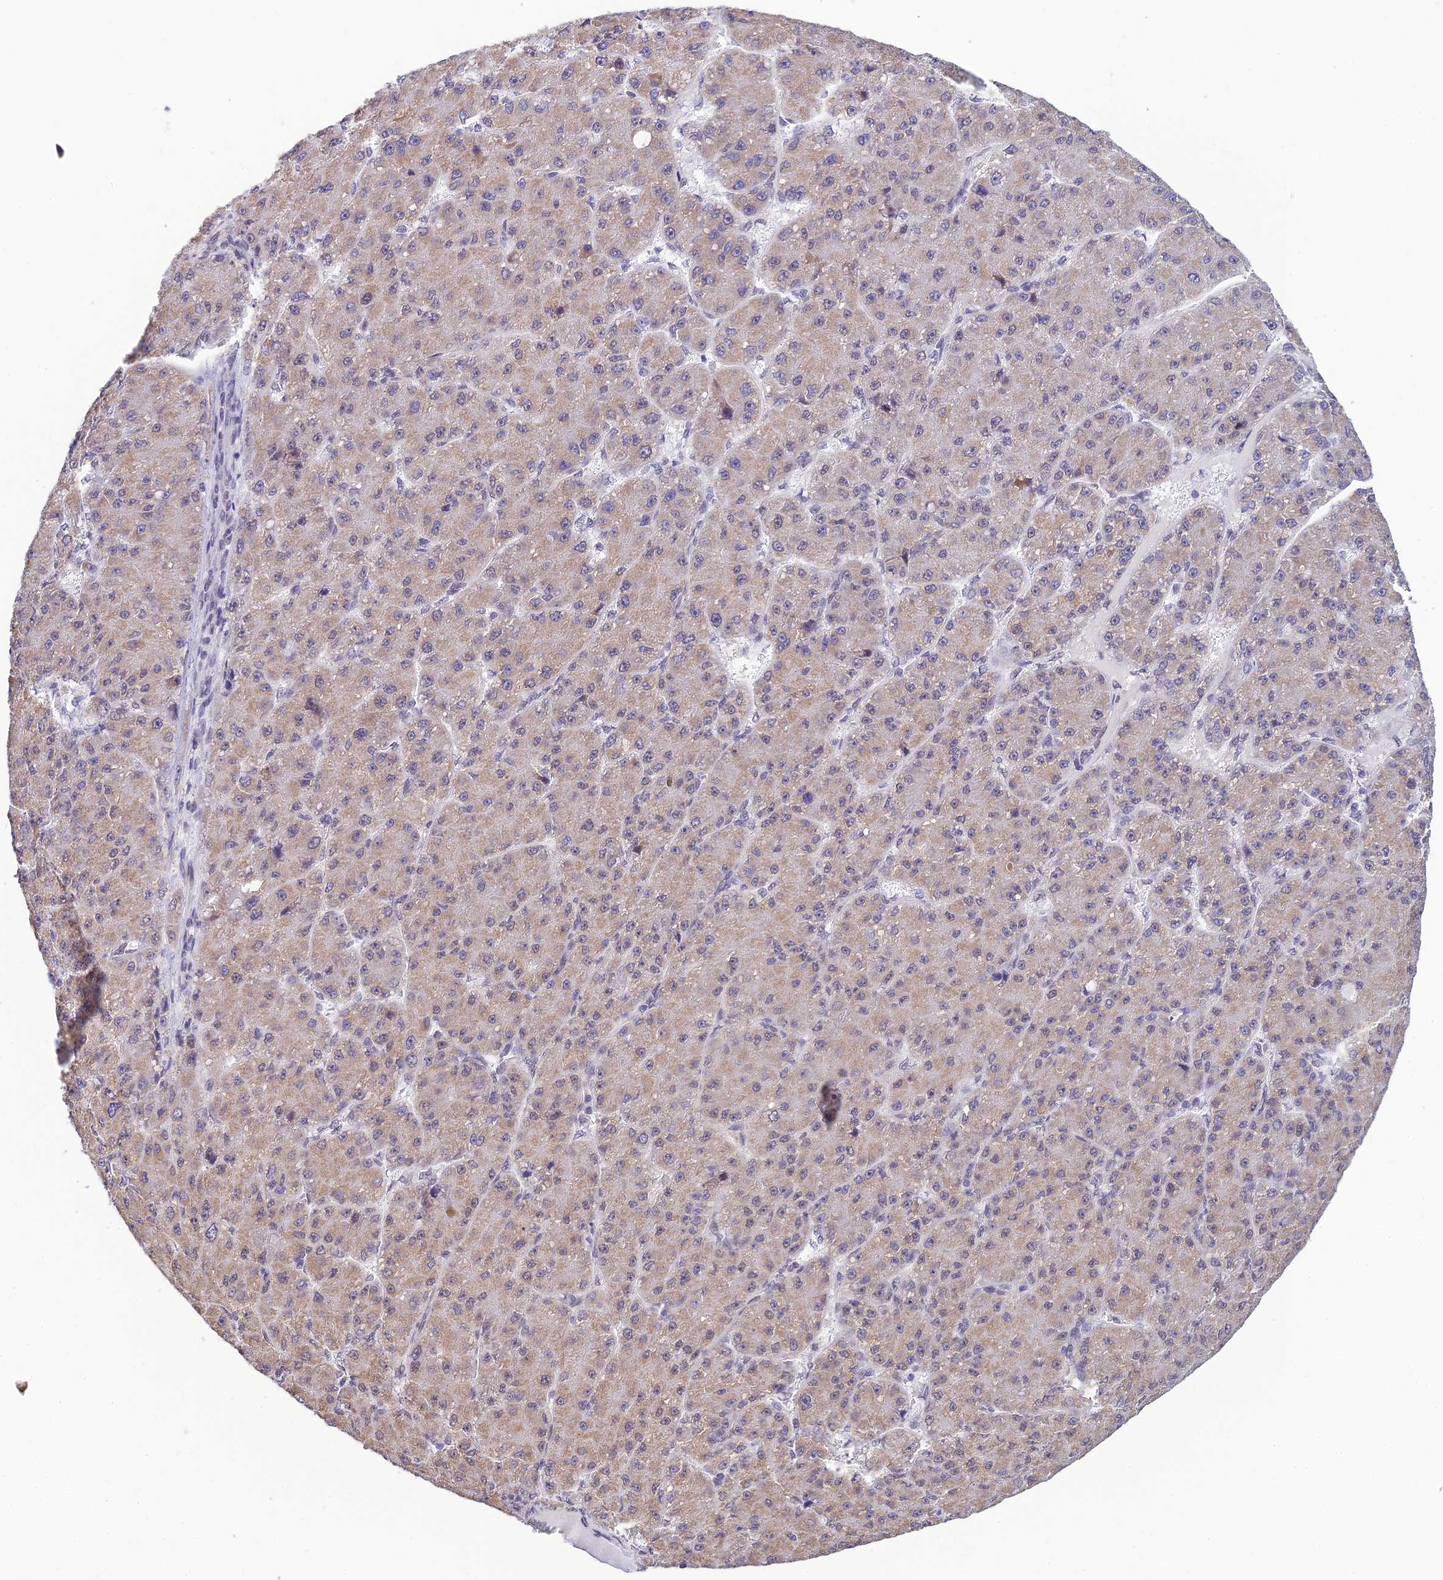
{"staining": {"intensity": "weak", "quantity": "25%-75%", "location": "cytoplasmic/membranous"}, "tissue": "liver cancer", "cell_type": "Tumor cells", "image_type": "cancer", "snomed": [{"axis": "morphology", "description": "Carcinoma, Hepatocellular, NOS"}, {"axis": "topography", "description": "Liver"}], "caption": "Immunohistochemical staining of human liver hepatocellular carcinoma shows weak cytoplasmic/membranous protein staining in approximately 25%-75% of tumor cells.", "gene": "C2orf49", "patient": {"sex": "male", "age": 67}}